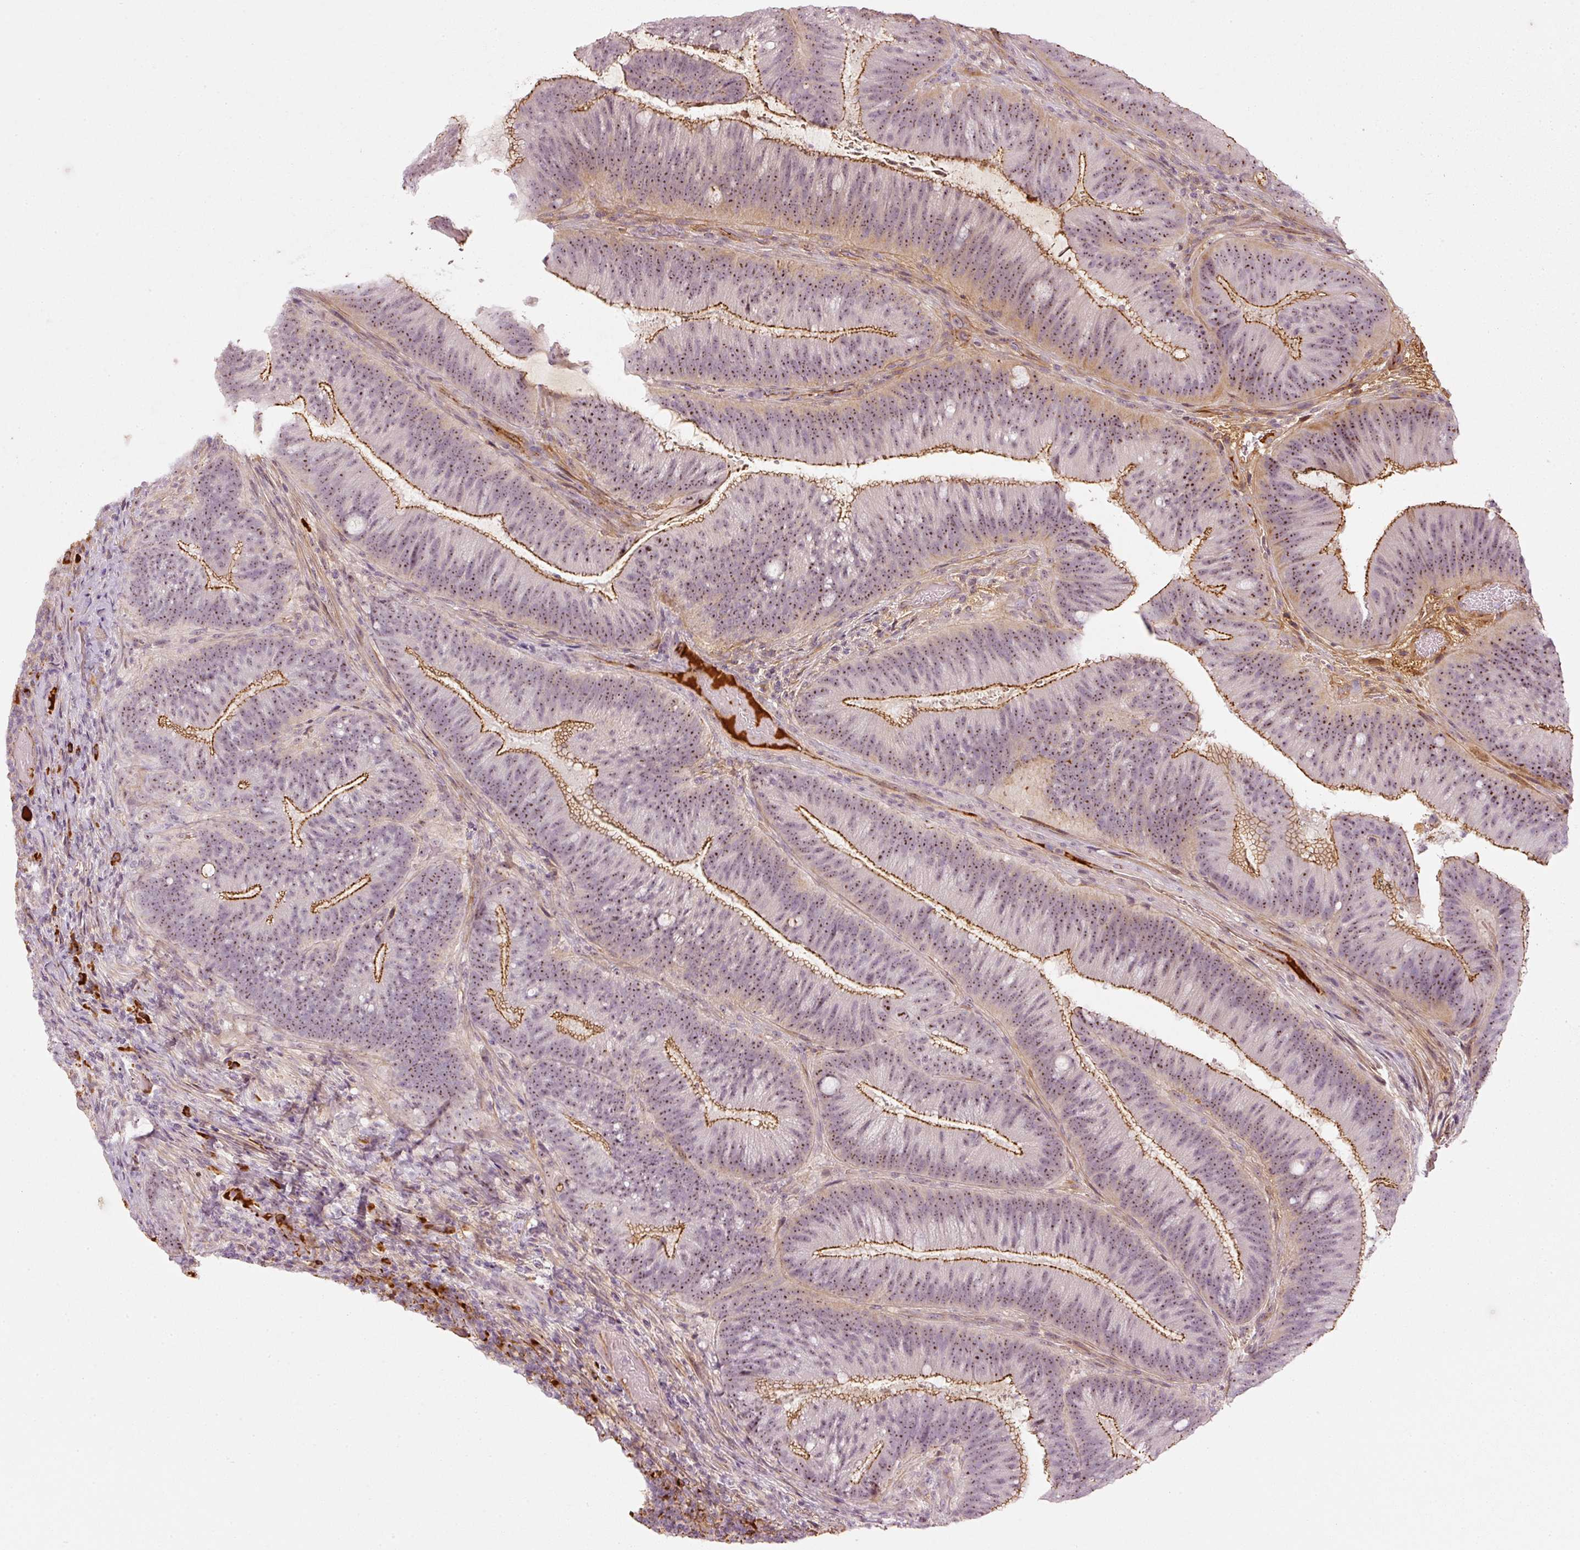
{"staining": {"intensity": "moderate", "quantity": ">75%", "location": "cytoplasmic/membranous,nuclear"}, "tissue": "colorectal cancer", "cell_type": "Tumor cells", "image_type": "cancer", "snomed": [{"axis": "morphology", "description": "Adenocarcinoma, NOS"}, {"axis": "topography", "description": "Colon"}], "caption": "This is a micrograph of immunohistochemistry (IHC) staining of adenocarcinoma (colorectal), which shows moderate expression in the cytoplasmic/membranous and nuclear of tumor cells.", "gene": "VCAM1", "patient": {"sex": "female", "age": 43}}